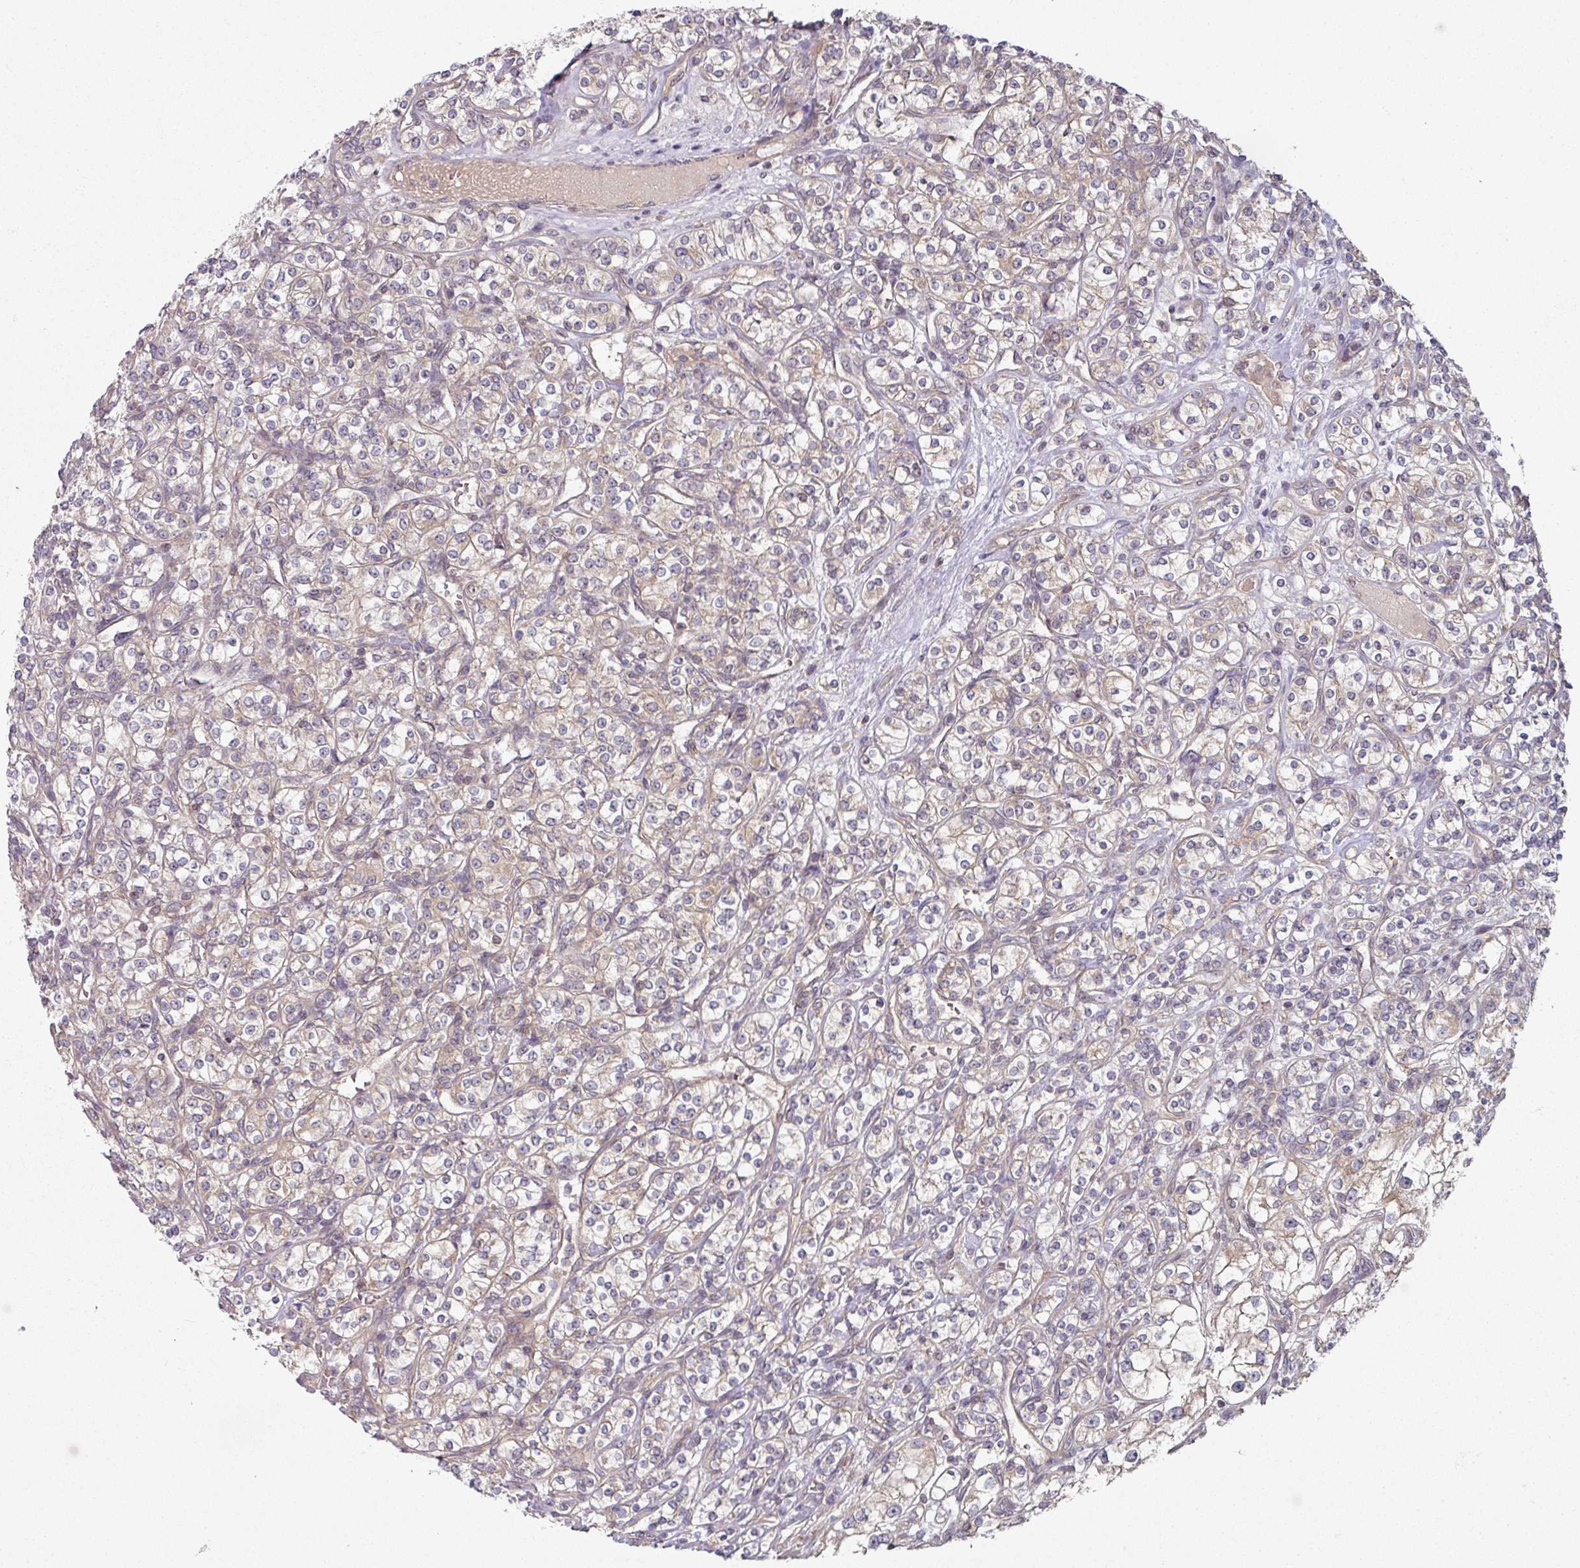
{"staining": {"intensity": "weak", "quantity": "<25%", "location": "cytoplasmic/membranous"}, "tissue": "renal cancer", "cell_type": "Tumor cells", "image_type": "cancer", "snomed": [{"axis": "morphology", "description": "Adenocarcinoma, NOS"}, {"axis": "topography", "description": "Kidney"}], "caption": "The IHC micrograph has no significant expression in tumor cells of renal cancer (adenocarcinoma) tissue.", "gene": "MAP2K2", "patient": {"sex": "male", "age": 77}}